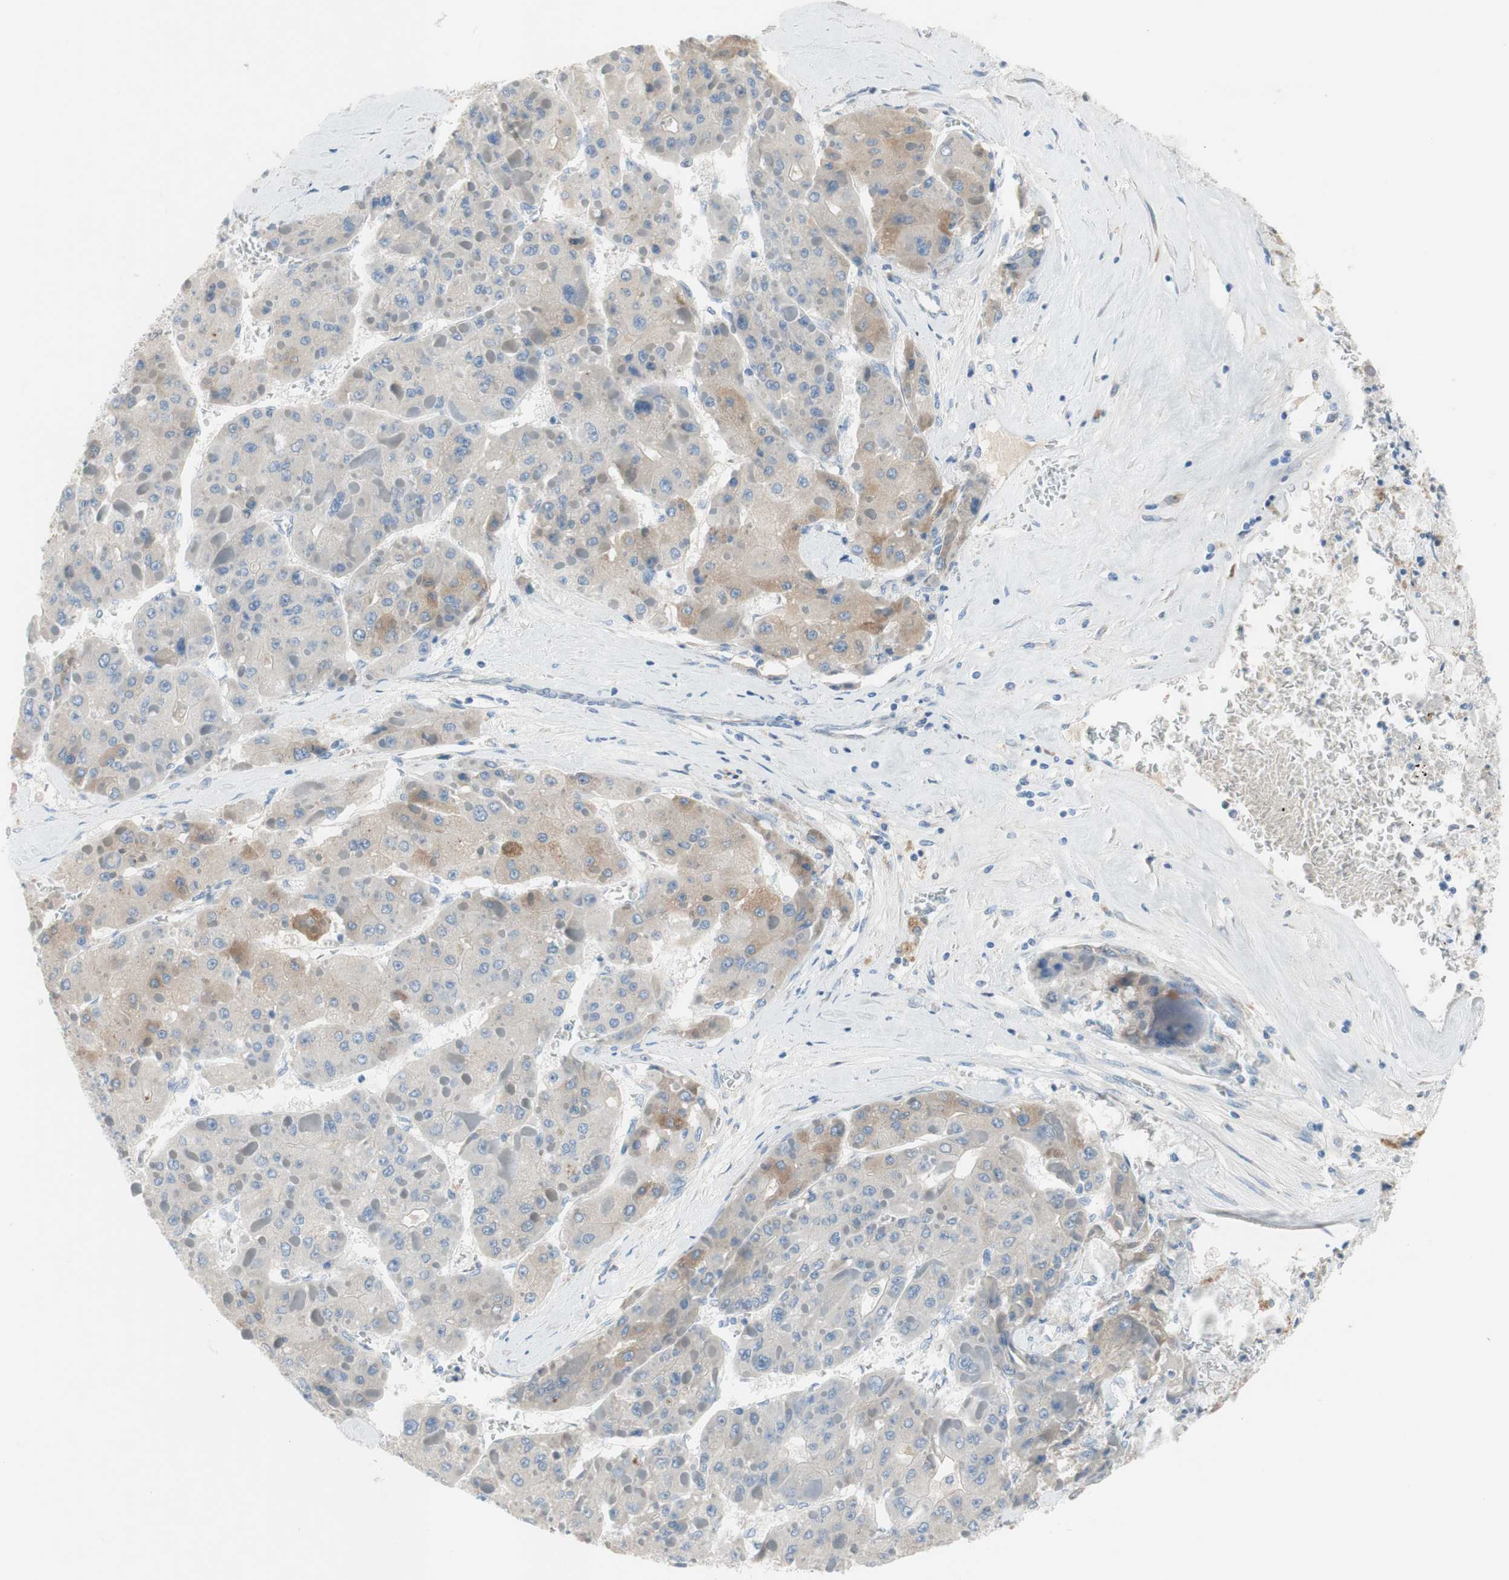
{"staining": {"intensity": "weak", "quantity": "25%-75%", "location": "cytoplasmic/membranous"}, "tissue": "liver cancer", "cell_type": "Tumor cells", "image_type": "cancer", "snomed": [{"axis": "morphology", "description": "Carcinoma, Hepatocellular, NOS"}, {"axis": "topography", "description": "Liver"}], "caption": "Human hepatocellular carcinoma (liver) stained with a protein marker exhibits weak staining in tumor cells.", "gene": "FDFT1", "patient": {"sex": "female", "age": 73}}